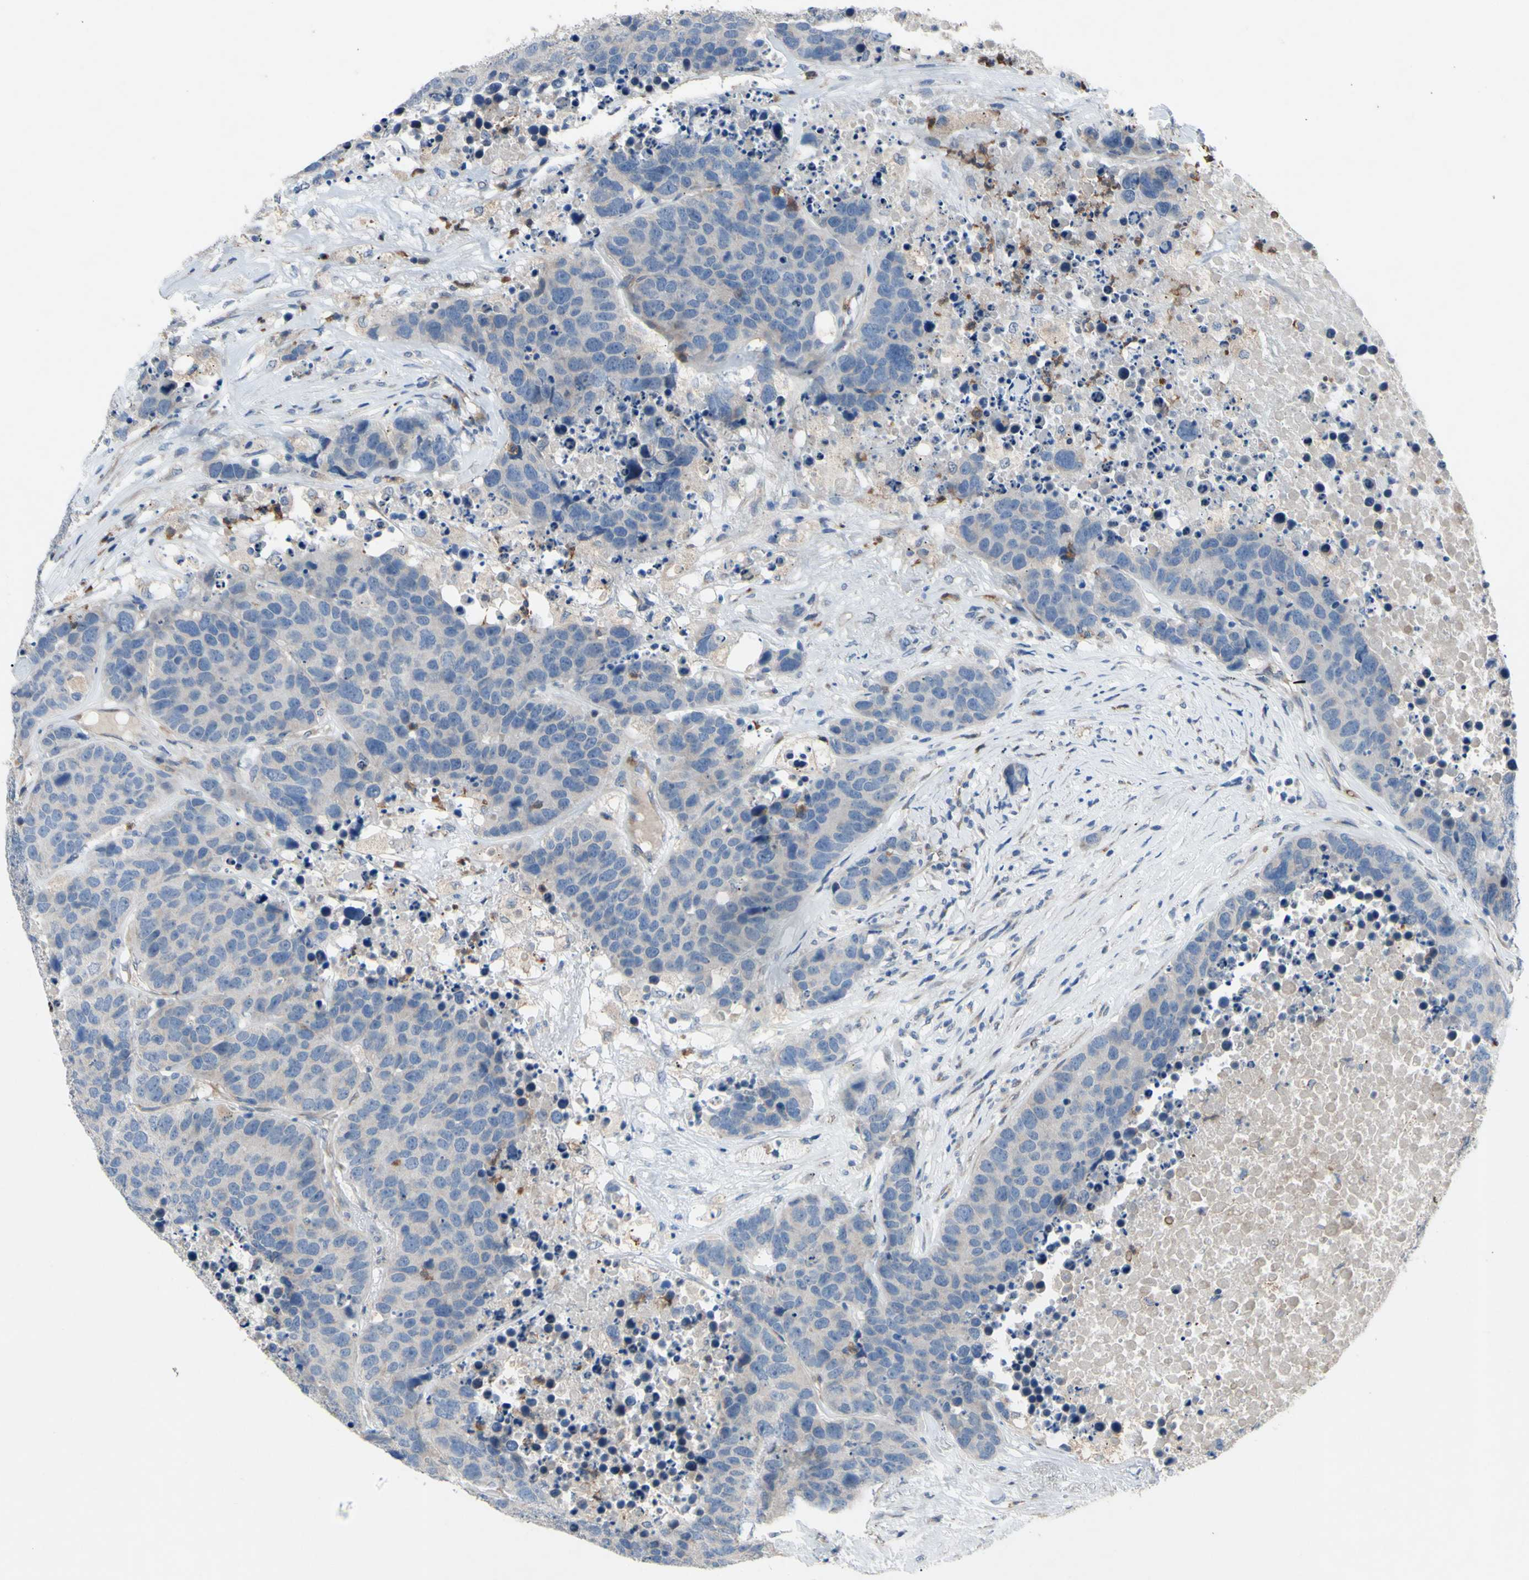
{"staining": {"intensity": "weak", "quantity": ">75%", "location": "cytoplasmic/membranous"}, "tissue": "carcinoid", "cell_type": "Tumor cells", "image_type": "cancer", "snomed": [{"axis": "morphology", "description": "Carcinoid, malignant, NOS"}, {"axis": "topography", "description": "Lung"}], "caption": "Immunohistochemical staining of human carcinoid exhibits weak cytoplasmic/membranous protein staining in about >75% of tumor cells. Using DAB (3,3'-diaminobenzidine) (brown) and hematoxylin (blue) stains, captured at high magnification using brightfield microscopy.", "gene": "GRAMD2B", "patient": {"sex": "male", "age": 60}}